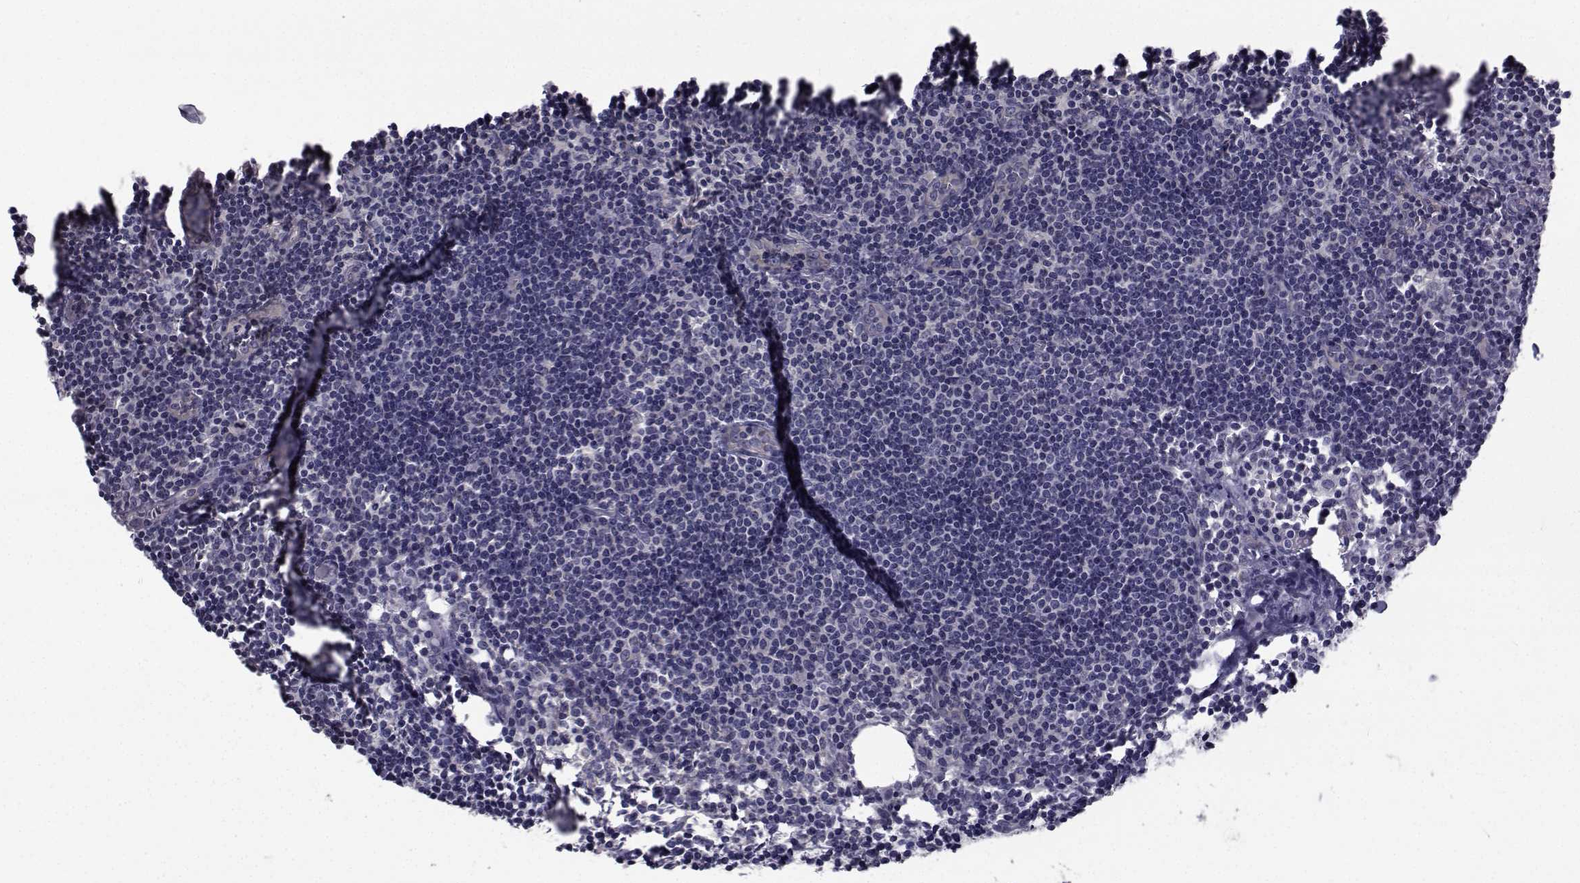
{"staining": {"intensity": "weak", "quantity": "<25%", "location": "cytoplasmic/membranous"}, "tissue": "lymph node", "cell_type": "Germinal center cells", "image_type": "normal", "snomed": [{"axis": "morphology", "description": "Normal tissue, NOS"}, {"axis": "topography", "description": "Lymph node"}], "caption": "This image is of benign lymph node stained with IHC to label a protein in brown with the nuclei are counter-stained blue. There is no staining in germinal center cells.", "gene": "CFAP74", "patient": {"sex": "male", "age": 59}}